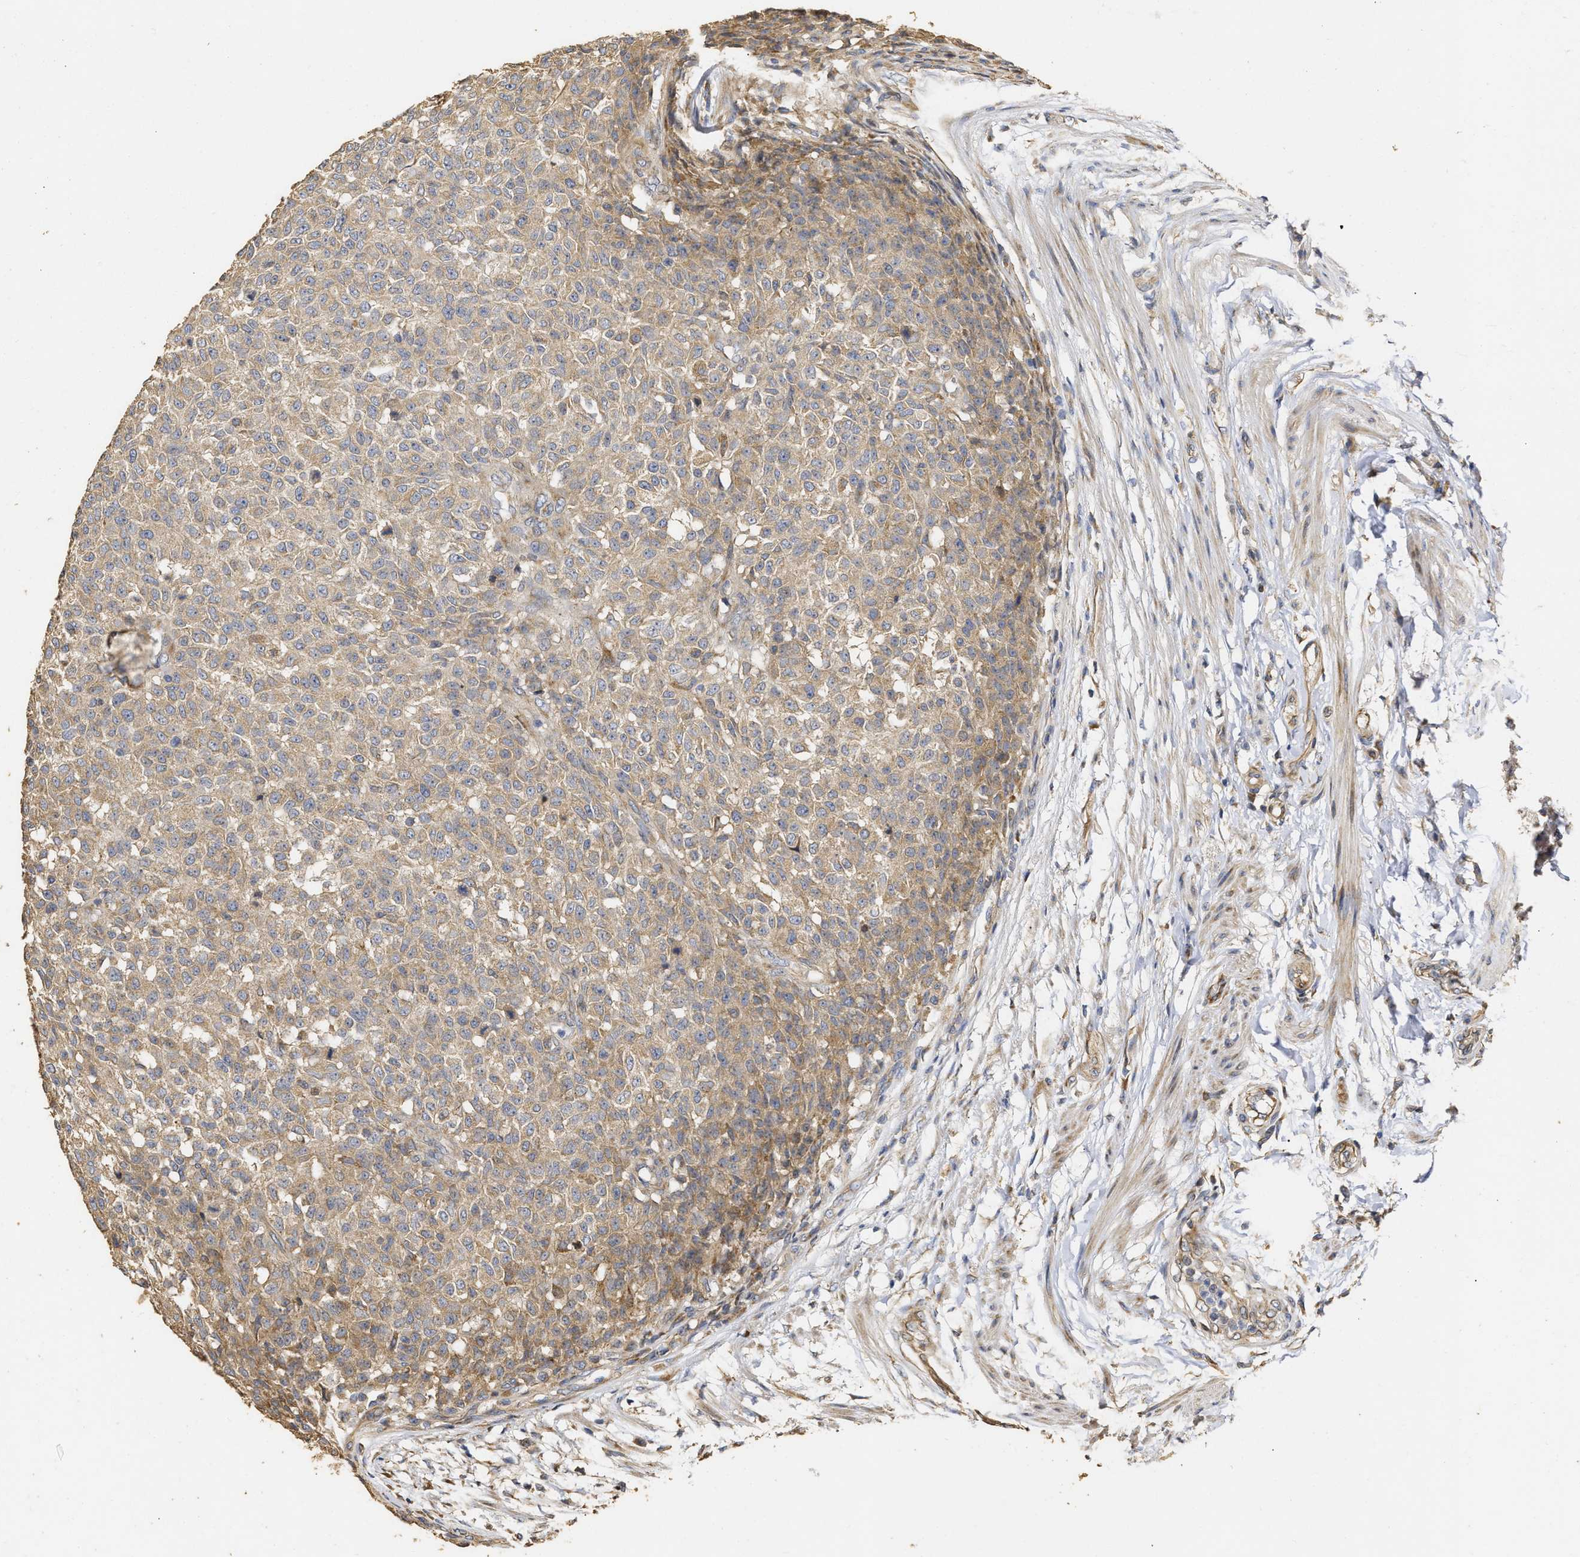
{"staining": {"intensity": "weak", "quantity": ">75%", "location": "cytoplasmic/membranous"}, "tissue": "testis cancer", "cell_type": "Tumor cells", "image_type": "cancer", "snomed": [{"axis": "morphology", "description": "Seminoma, NOS"}, {"axis": "topography", "description": "Testis"}], "caption": "A photomicrograph of human testis seminoma stained for a protein exhibits weak cytoplasmic/membranous brown staining in tumor cells.", "gene": "NAV1", "patient": {"sex": "male", "age": 59}}